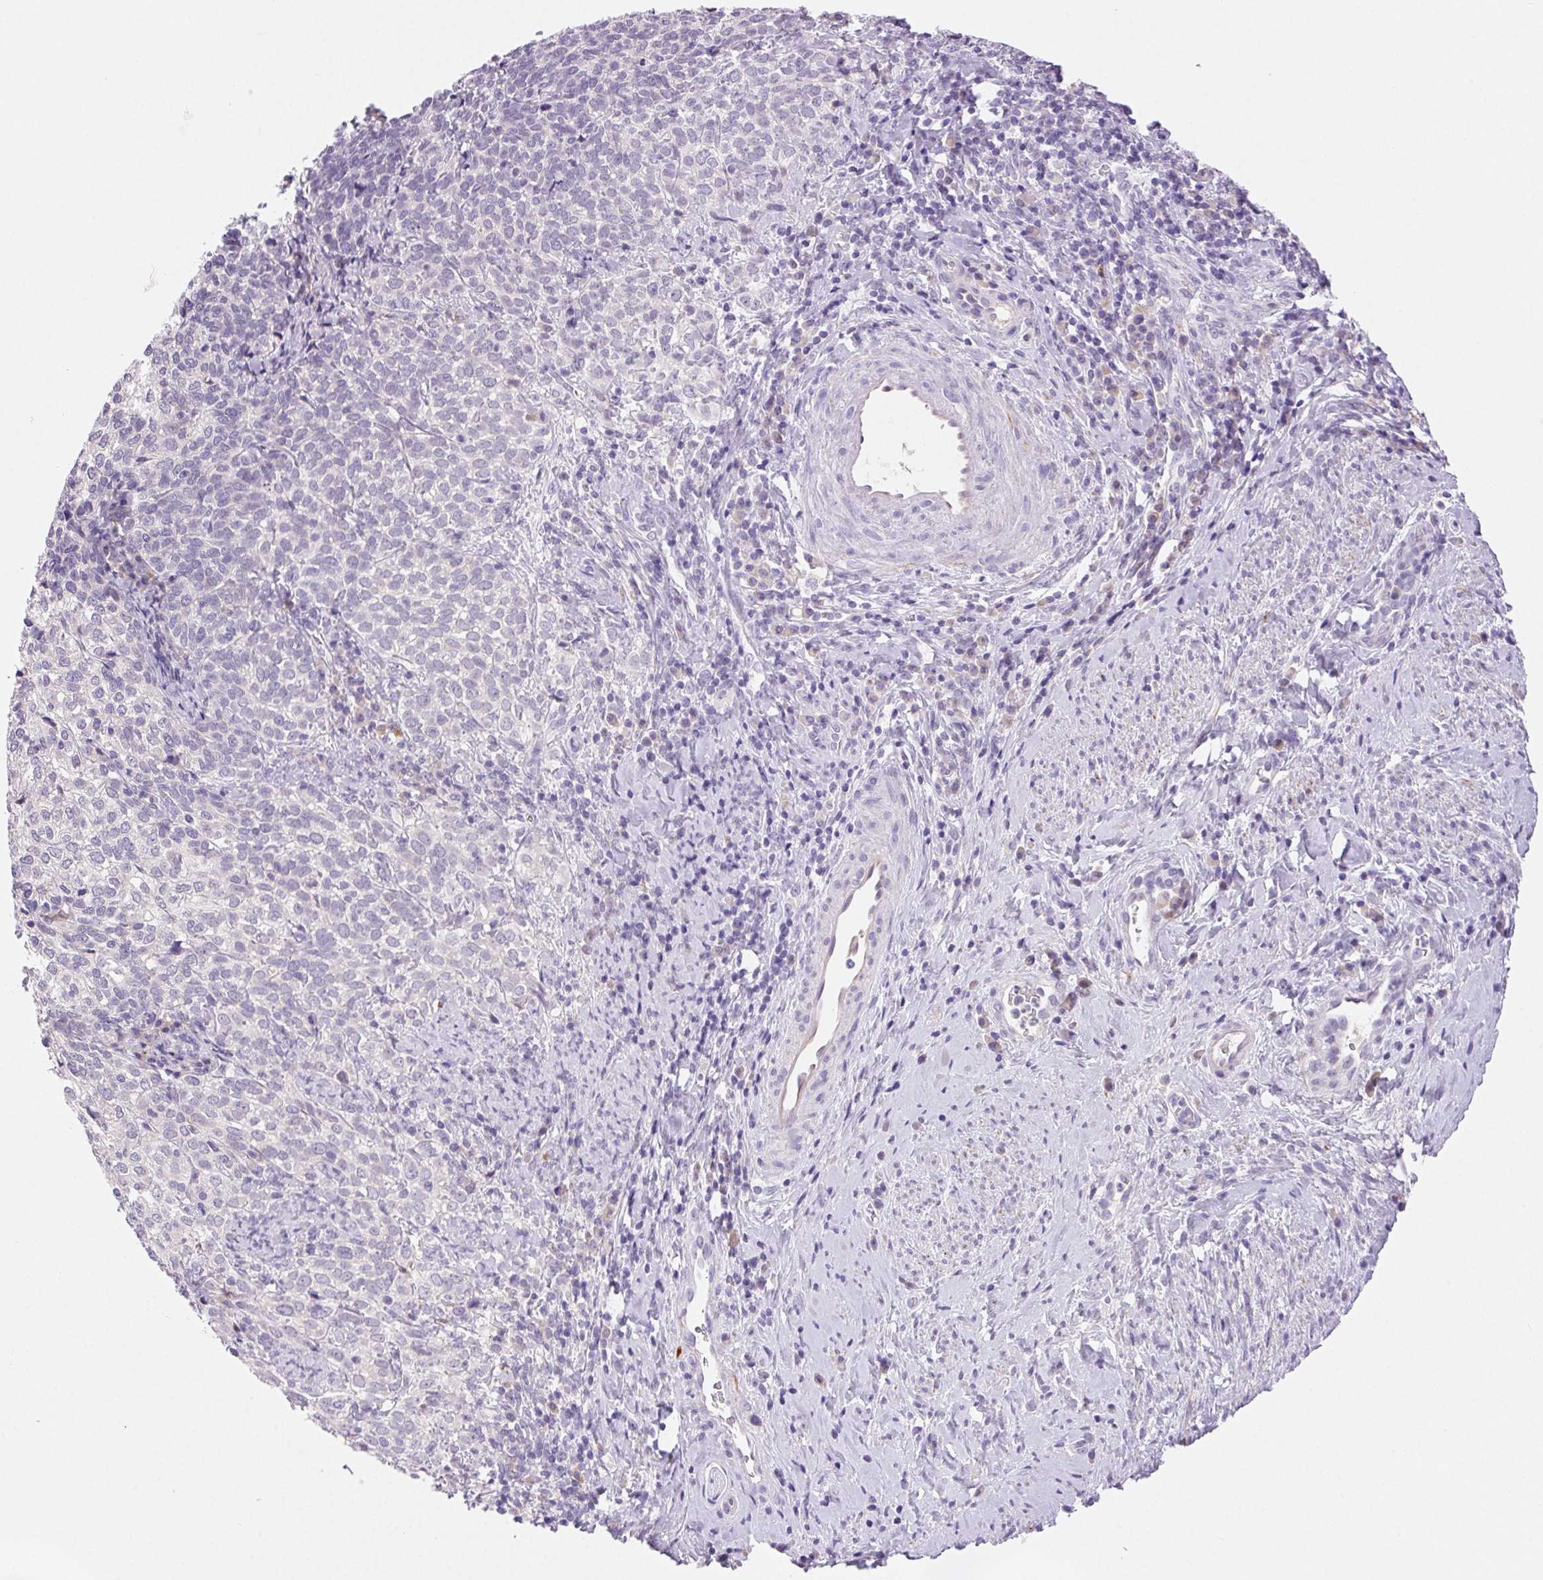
{"staining": {"intensity": "negative", "quantity": "none", "location": "none"}, "tissue": "cervical cancer", "cell_type": "Tumor cells", "image_type": "cancer", "snomed": [{"axis": "morphology", "description": "Normal tissue, NOS"}, {"axis": "morphology", "description": "Squamous cell carcinoma, NOS"}, {"axis": "topography", "description": "Vagina"}, {"axis": "topography", "description": "Cervix"}], "caption": "Protein analysis of squamous cell carcinoma (cervical) demonstrates no significant expression in tumor cells.", "gene": "ARHGAP11B", "patient": {"sex": "female", "age": 45}}